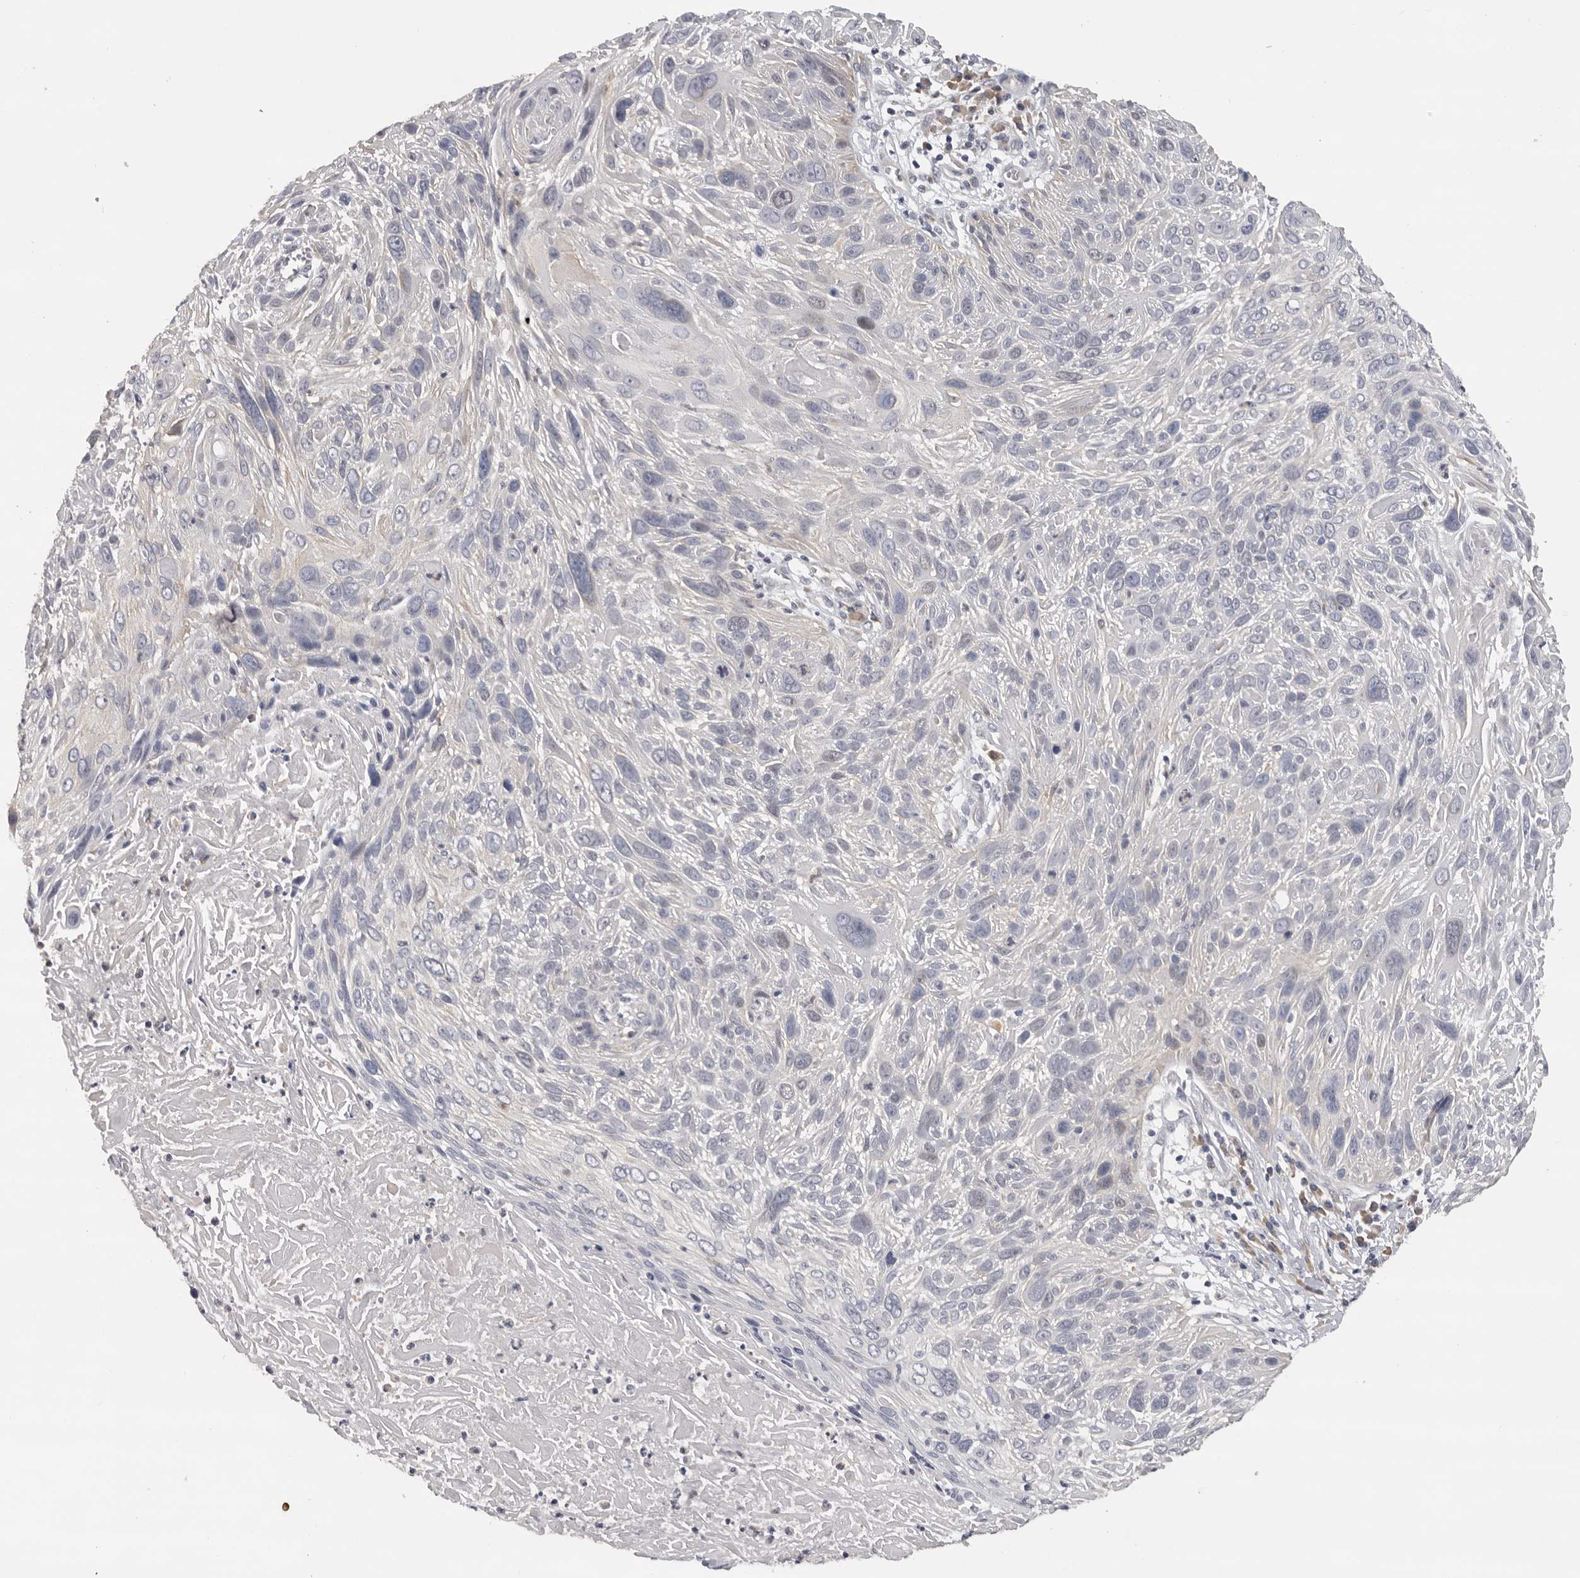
{"staining": {"intensity": "negative", "quantity": "none", "location": "none"}, "tissue": "cervical cancer", "cell_type": "Tumor cells", "image_type": "cancer", "snomed": [{"axis": "morphology", "description": "Squamous cell carcinoma, NOS"}, {"axis": "topography", "description": "Cervix"}], "caption": "An immunohistochemistry image of squamous cell carcinoma (cervical) is shown. There is no staining in tumor cells of squamous cell carcinoma (cervical).", "gene": "KIF2B", "patient": {"sex": "female", "age": 51}}